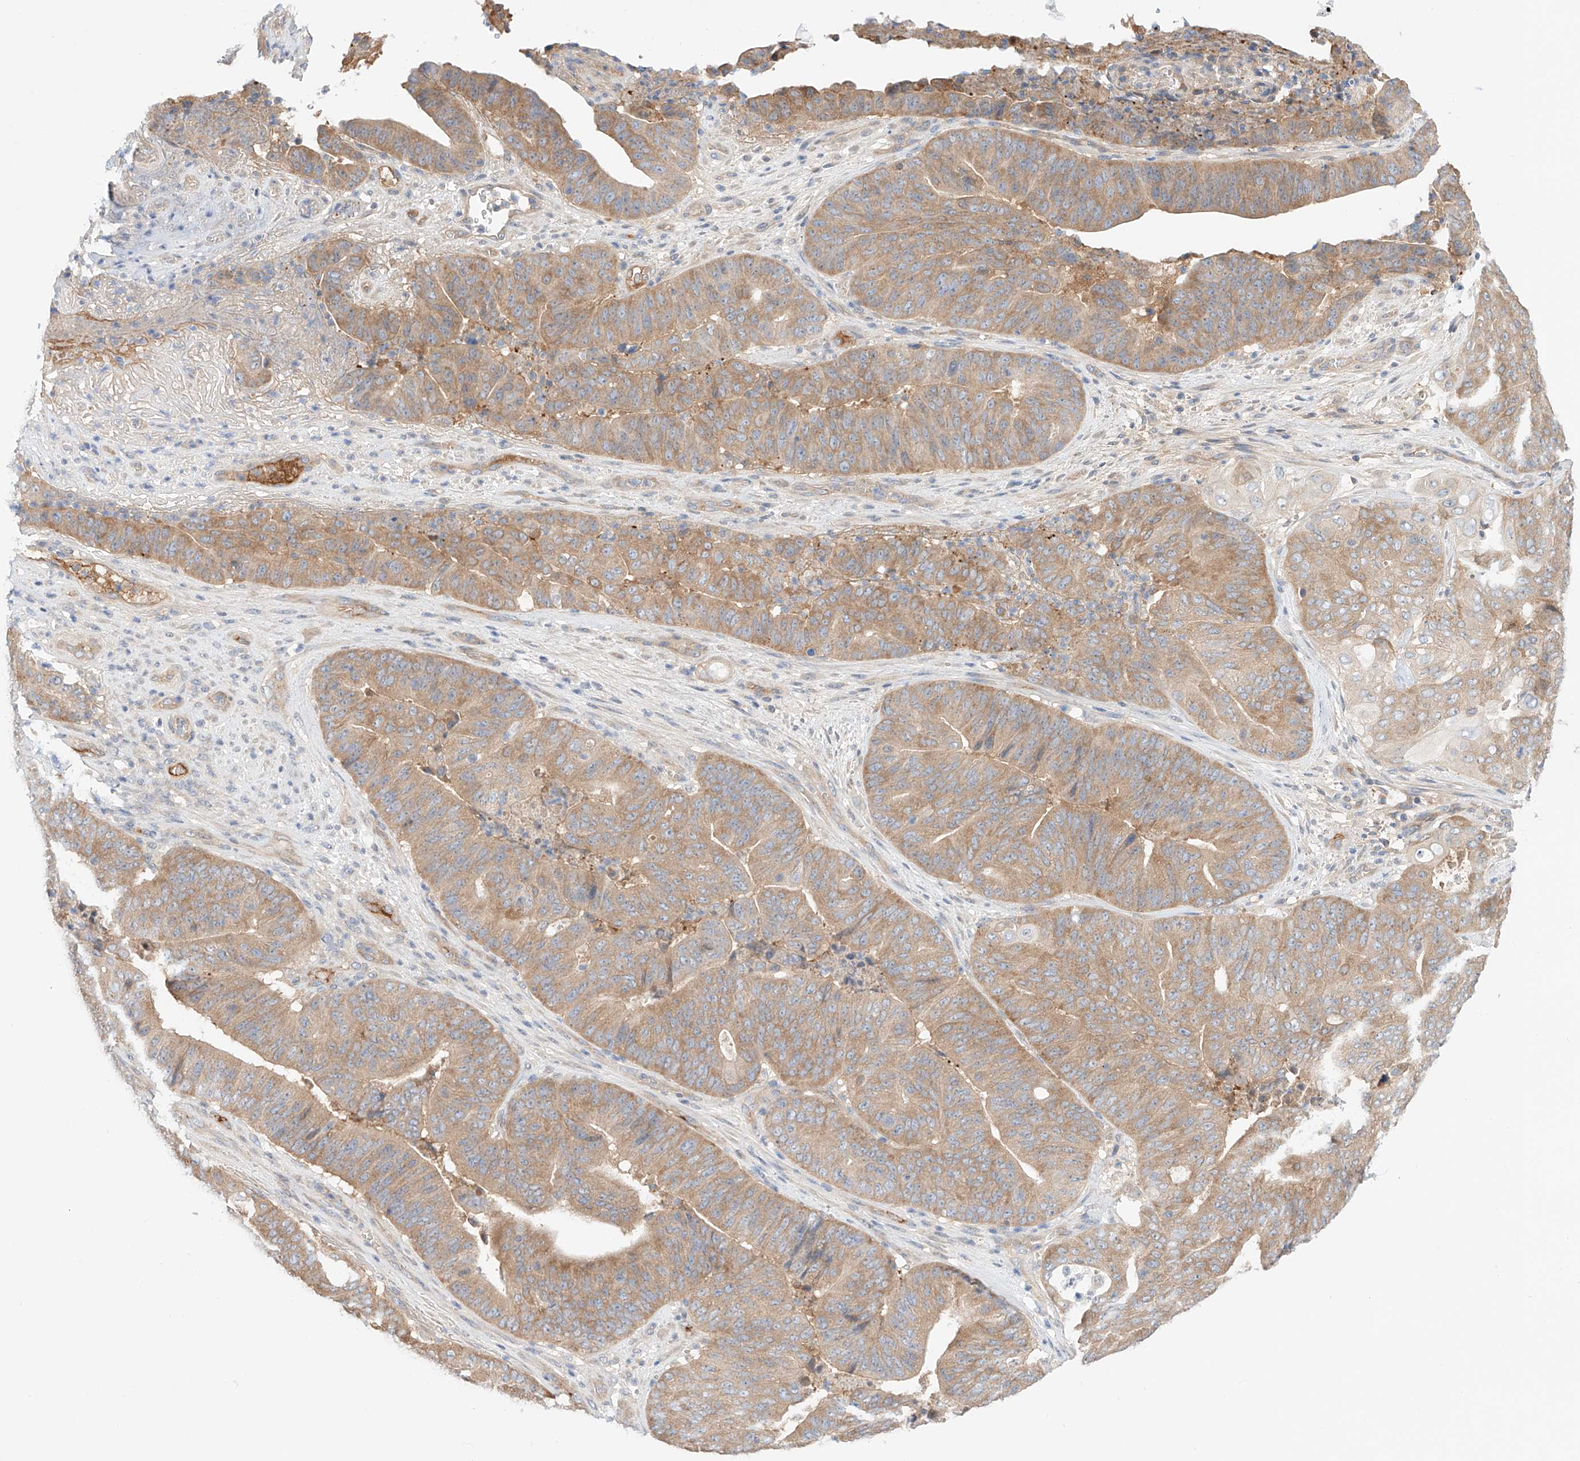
{"staining": {"intensity": "moderate", "quantity": ">75%", "location": "cytoplasmic/membranous"}, "tissue": "pancreatic cancer", "cell_type": "Tumor cells", "image_type": "cancer", "snomed": [{"axis": "morphology", "description": "Adenocarcinoma, NOS"}, {"axis": "topography", "description": "Pancreas"}], "caption": "Human pancreatic cancer stained with a brown dye displays moderate cytoplasmic/membranous positive positivity in about >75% of tumor cells.", "gene": "PGGT1B", "patient": {"sex": "female", "age": 77}}